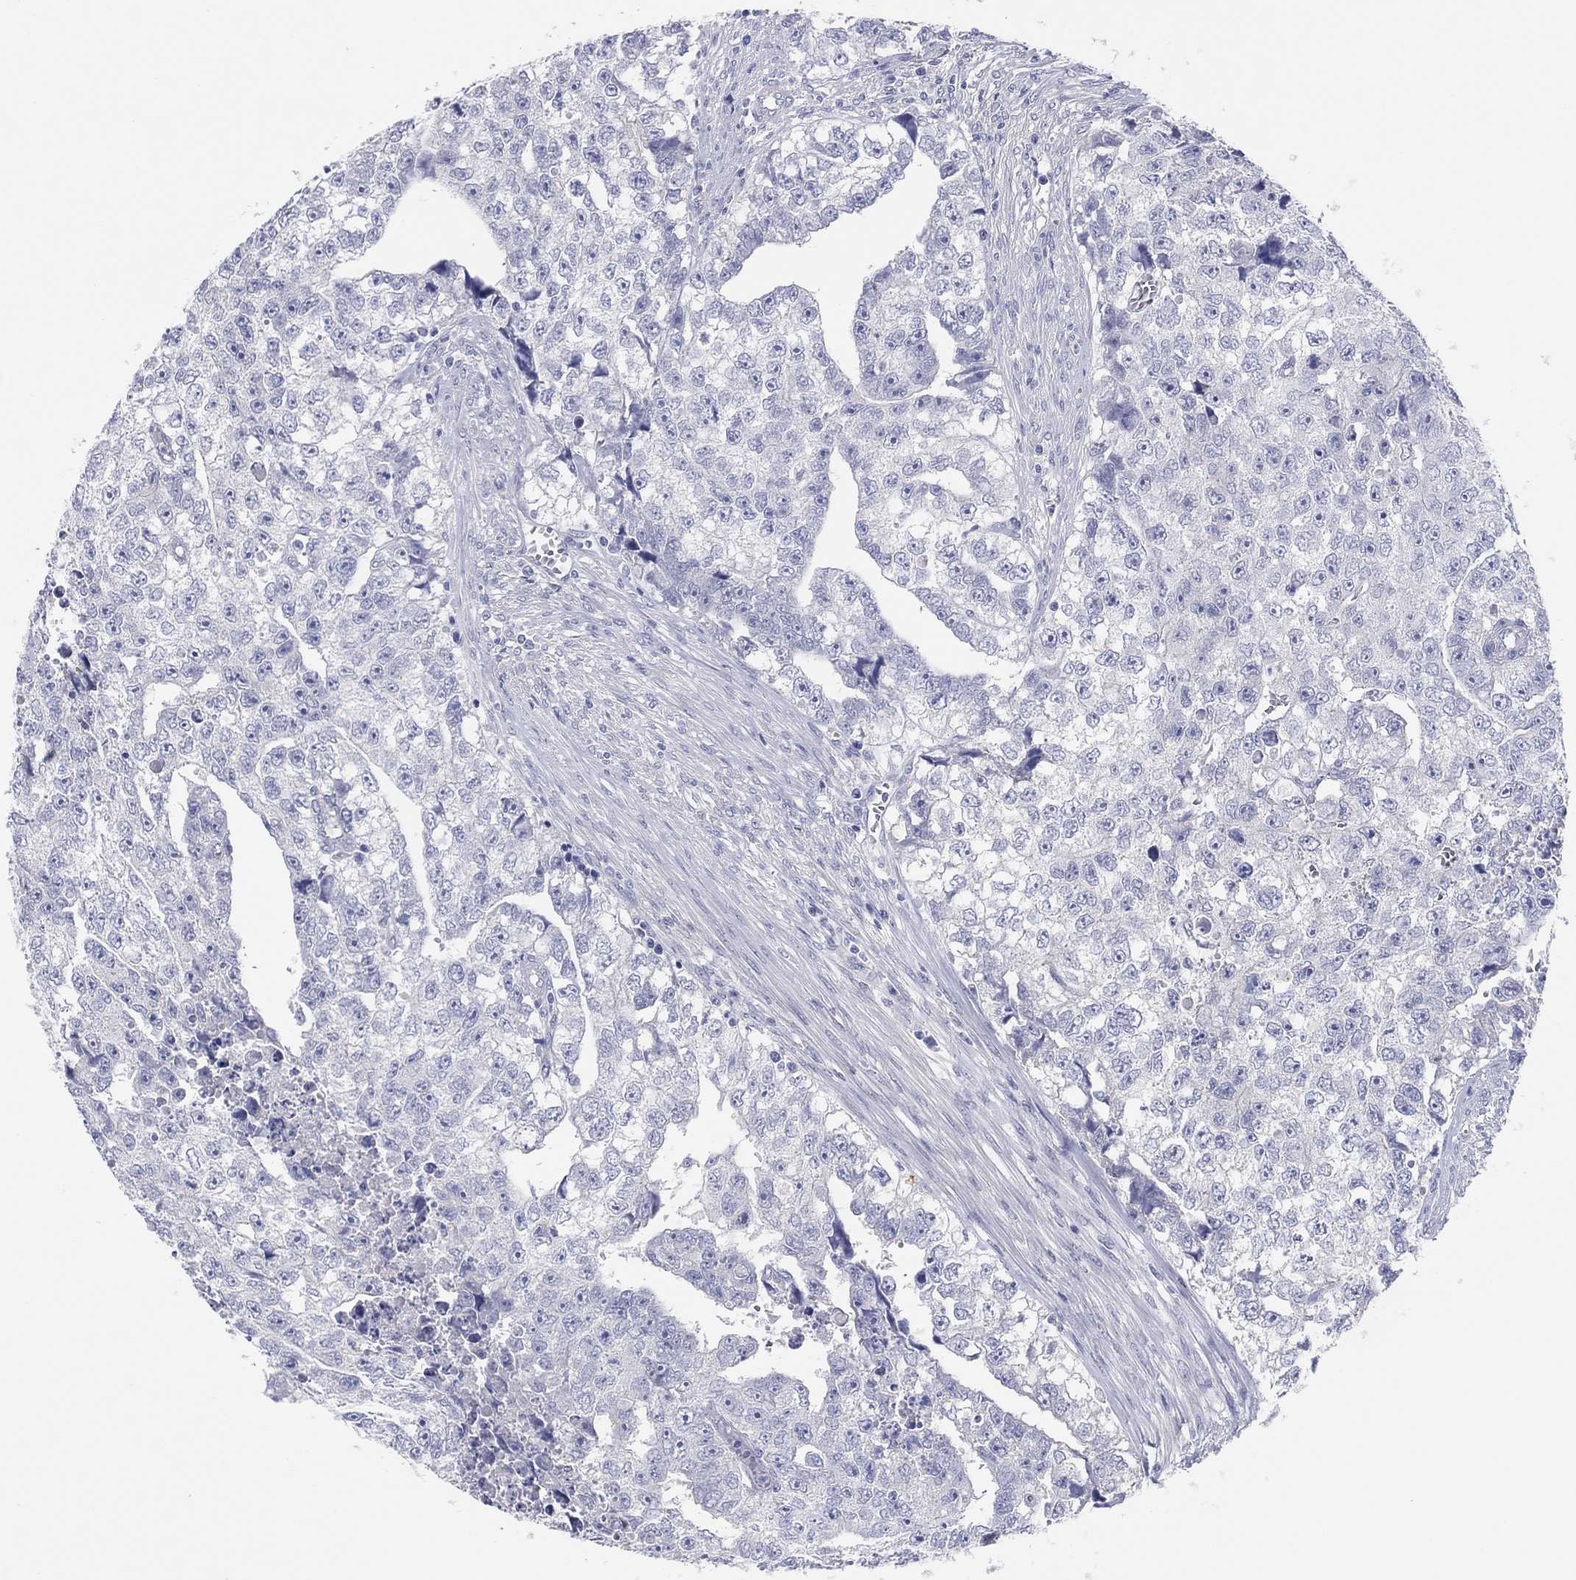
{"staining": {"intensity": "negative", "quantity": "none", "location": "none"}, "tissue": "testis cancer", "cell_type": "Tumor cells", "image_type": "cancer", "snomed": [{"axis": "morphology", "description": "Carcinoma, Embryonal, NOS"}, {"axis": "morphology", "description": "Teratoma, malignant, NOS"}, {"axis": "topography", "description": "Testis"}], "caption": "Teratoma (malignant) (testis) was stained to show a protein in brown. There is no significant staining in tumor cells. (DAB IHC, high magnification).", "gene": "CPNE6", "patient": {"sex": "male", "age": 44}}